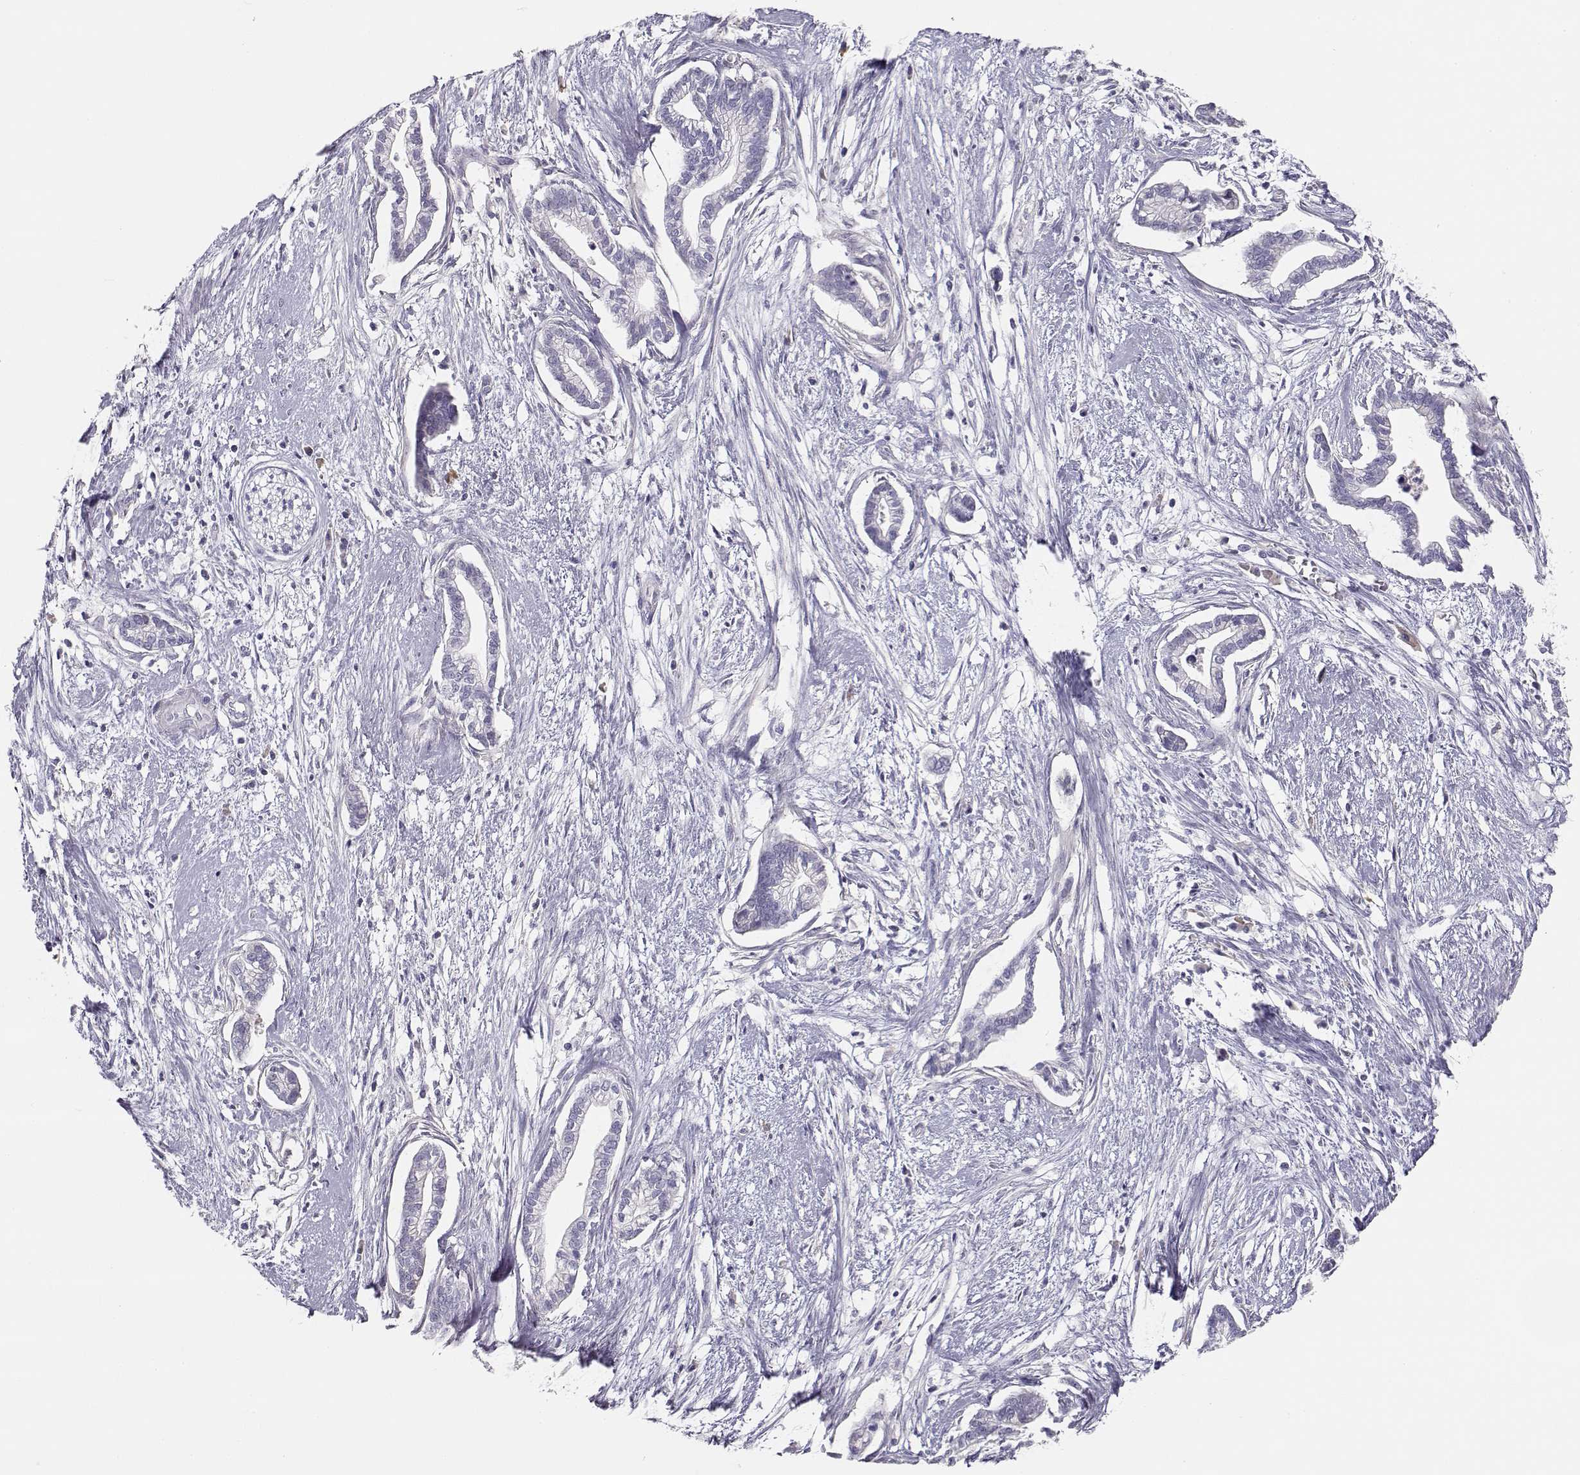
{"staining": {"intensity": "negative", "quantity": "none", "location": "none"}, "tissue": "cervical cancer", "cell_type": "Tumor cells", "image_type": "cancer", "snomed": [{"axis": "morphology", "description": "Adenocarcinoma, NOS"}, {"axis": "topography", "description": "Cervix"}], "caption": "High power microscopy micrograph of an immunohistochemistry micrograph of cervical cancer (adenocarcinoma), revealing no significant staining in tumor cells.", "gene": "SLCO6A1", "patient": {"sex": "female", "age": 62}}